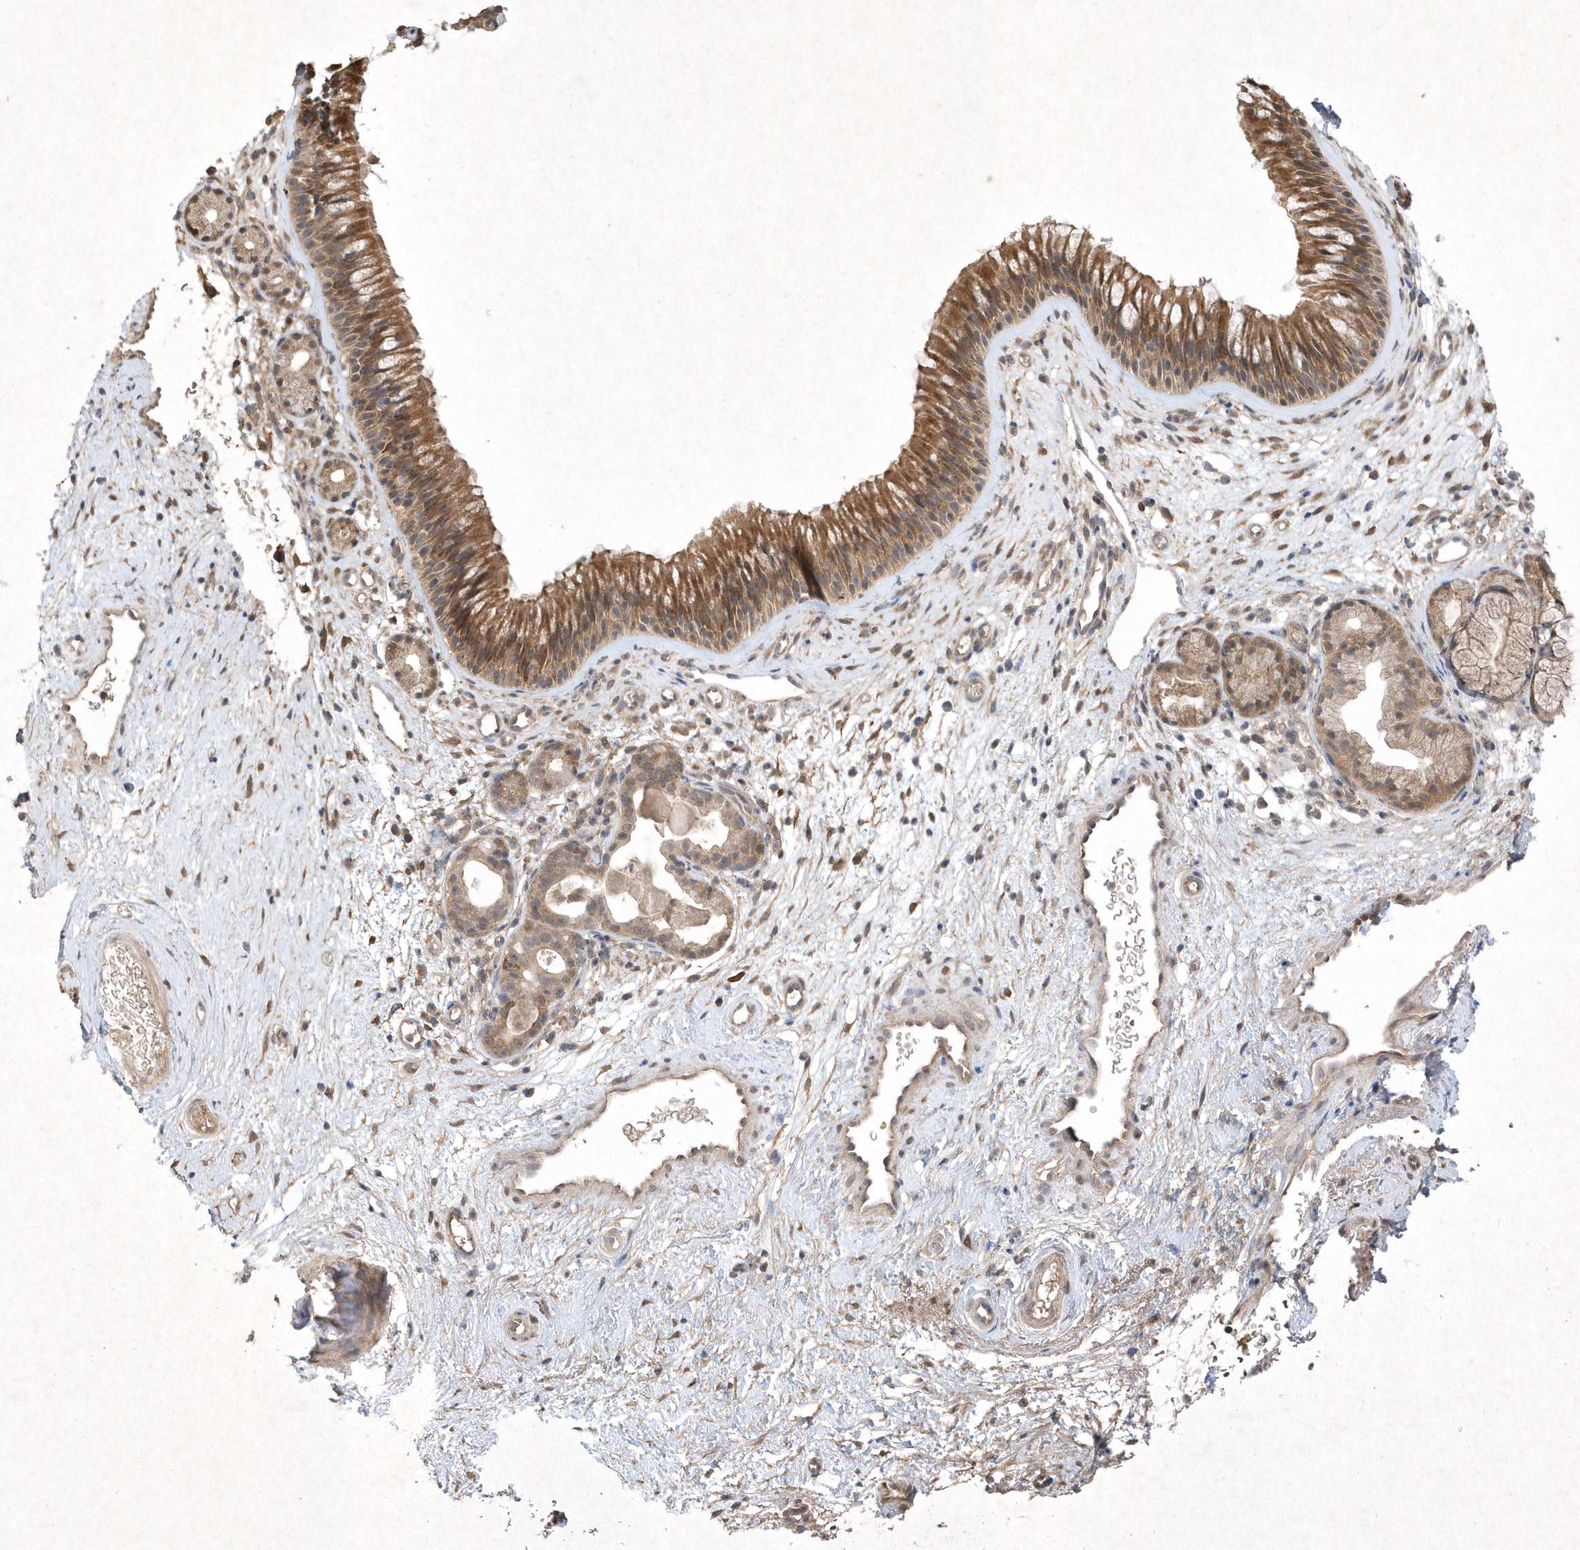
{"staining": {"intensity": "moderate", "quantity": ">75%", "location": "cytoplasmic/membranous"}, "tissue": "nasopharynx", "cell_type": "Respiratory epithelial cells", "image_type": "normal", "snomed": [{"axis": "morphology", "description": "Normal tissue, NOS"}, {"axis": "morphology", "description": "Inflammation, NOS"}, {"axis": "morphology", "description": "Malignant melanoma, Metastatic site"}, {"axis": "topography", "description": "Nasopharynx"}], "caption": "This photomicrograph demonstrates normal nasopharynx stained with IHC to label a protein in brown. The cytoplasmic/membranous of respiratory epithelial cells show moderate positivity for the protein. Nuclei are counter-stained blue.", "gene": "AKR7A2", "patient": {"sex": "male", "age": 70}}